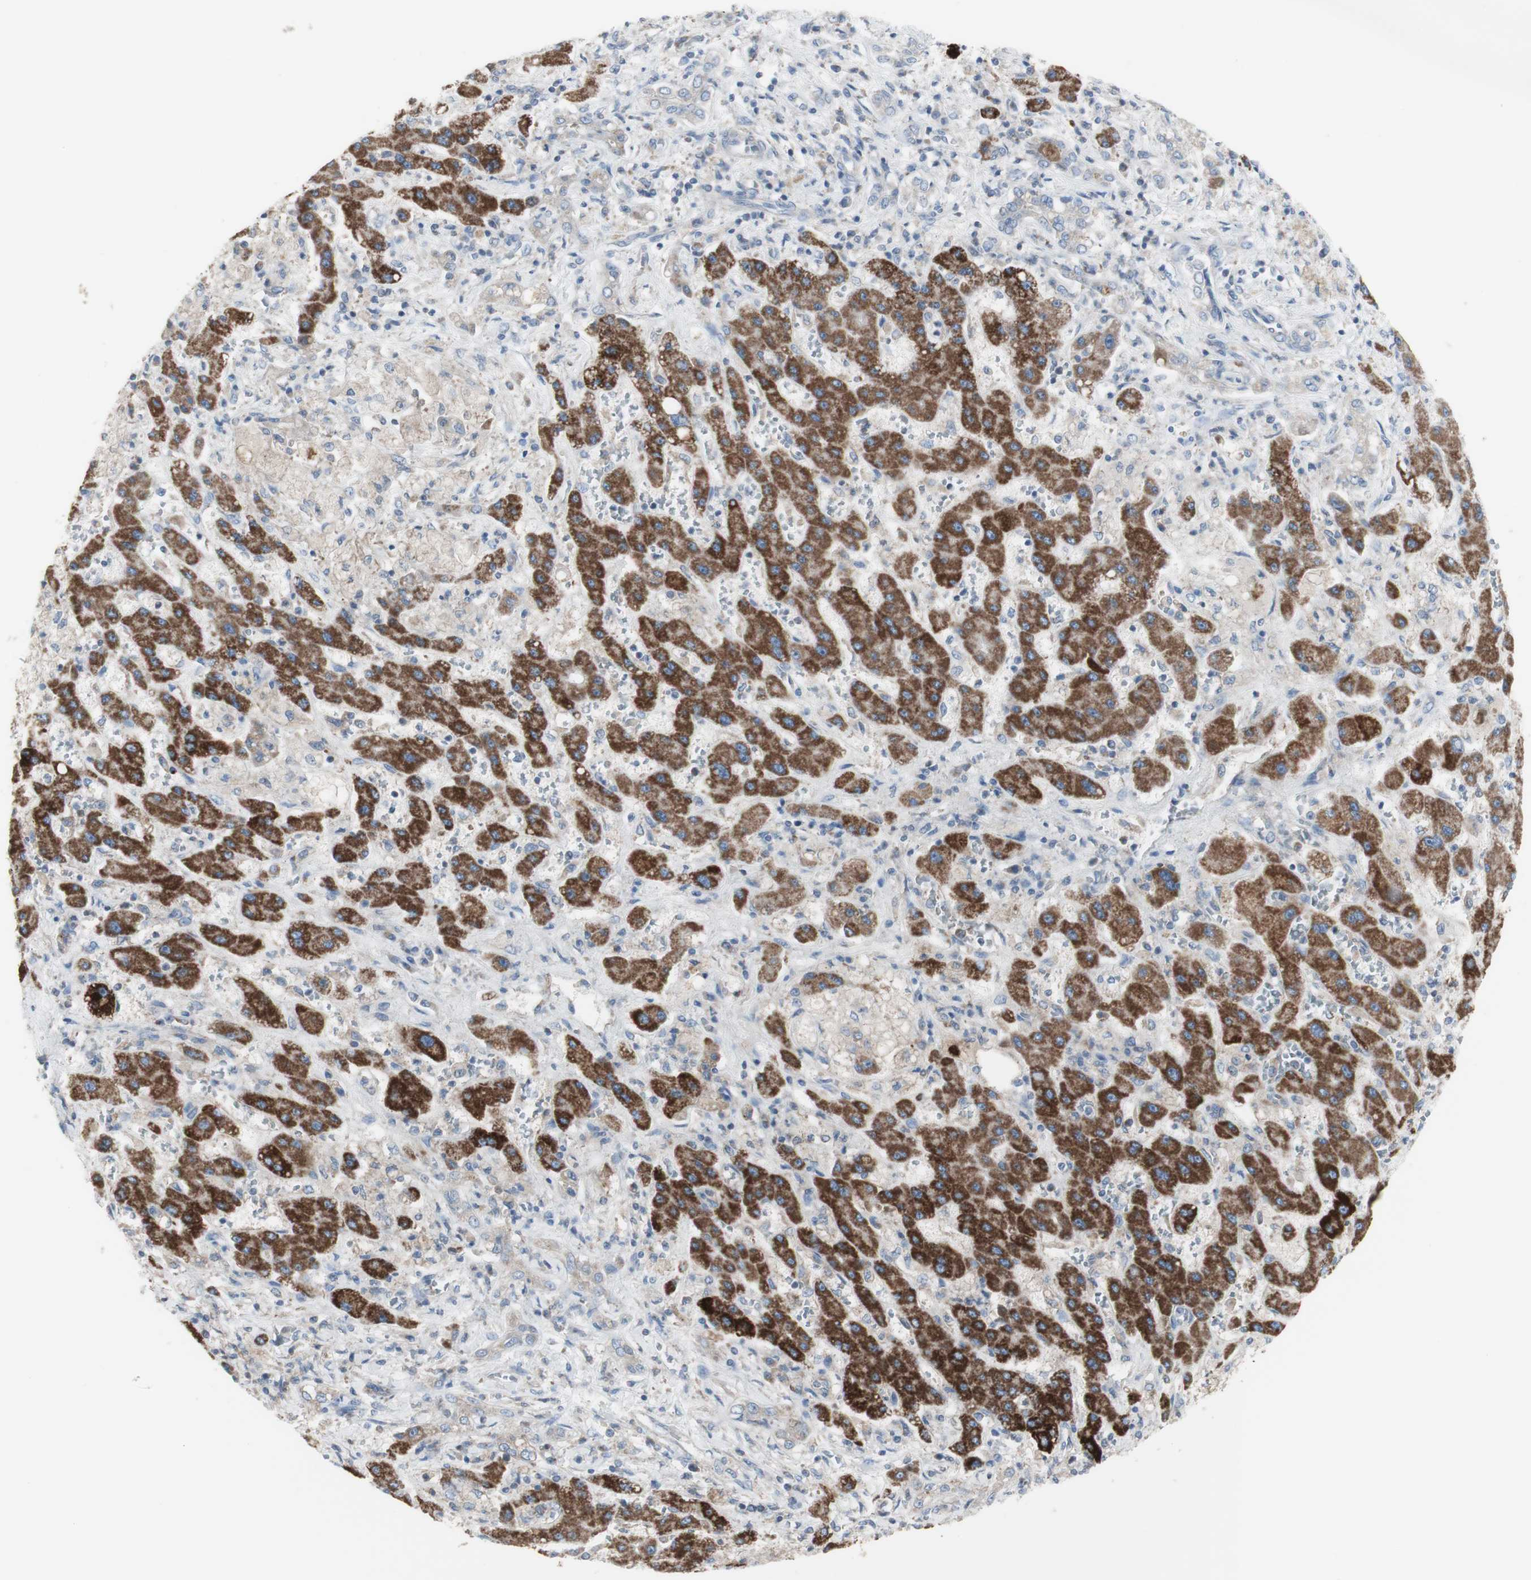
{"staining": {"intensity": "weak", "quantity": "<25%", "location": "cytoplasmic/membranous"}, "tissue": "liver cancer", "cell_type": "Tumor cells", "image_type": "cancer", "snomed": [{"axis": "morphology", "description": "Cholangiocarcinoma"}, {"axis": "topography", "description": "Liver"}], "caption": "Micrograph shows no protein expression in tumor cells of liver cancer tissue. (DAB immunohistochemistry visualized using brightfield microscopy, high magnification).", "gene": "C3orf52", "patient": {"sex": "male", "age": 50}}